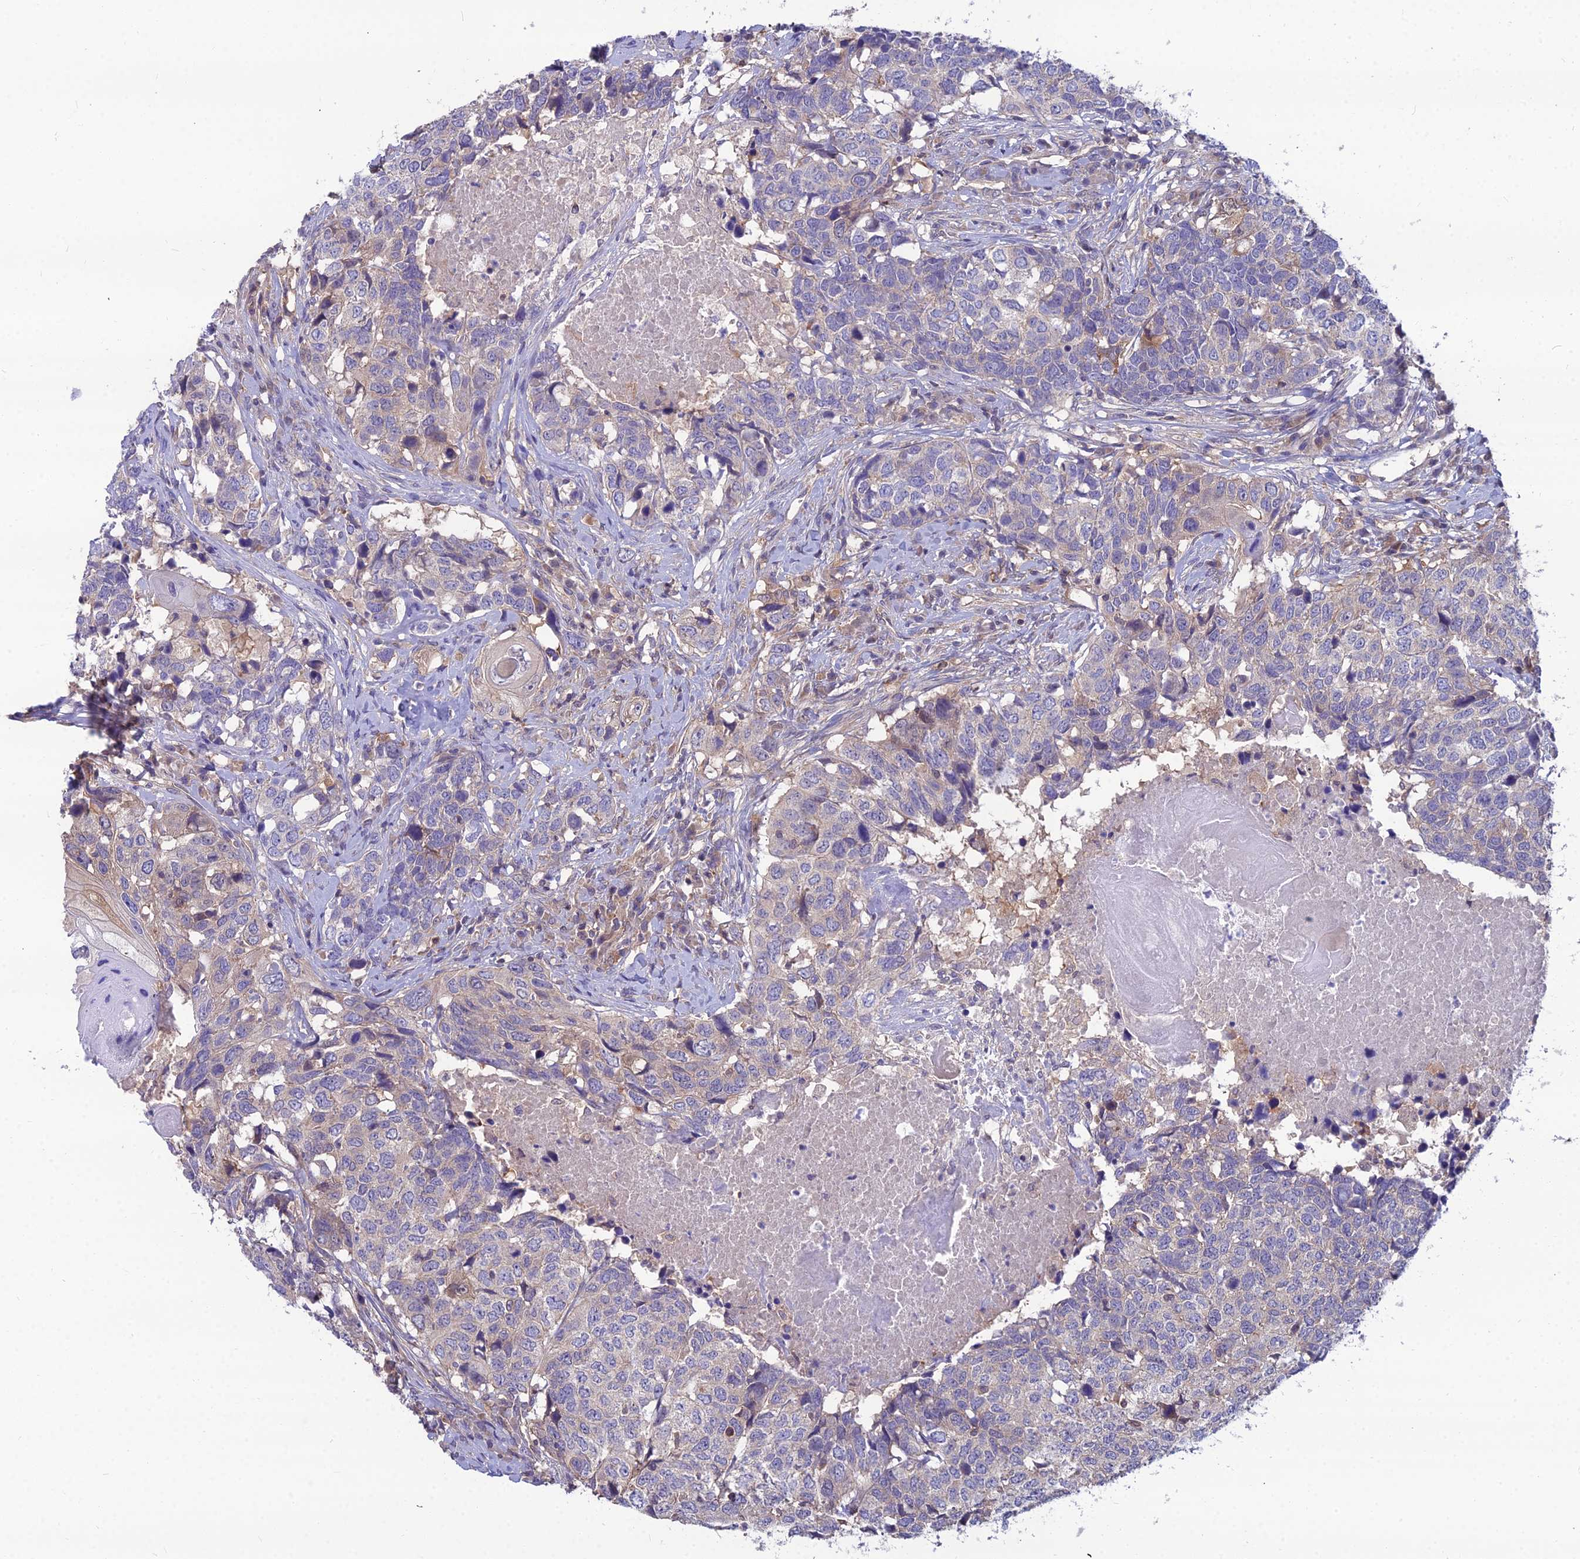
{"staining": {"intensity": "negative", "quantity": "none", "location": "none"}, "tissue": "head and neck cancer", "cell_type": "Tumor cells", "image_type": "cancer", "snomed": [{"axis": "morphology", "description": "Squamous cell carcinoma, NOS"}, {"axis": "topography", "description": "Head-Neck"}], "caption": "Tumor cells are negative for protein expression in human head and neck cancer (squamous cell carcinoma).", "gene": "MVD", "patient": {"sex": "male", "age": 66}}